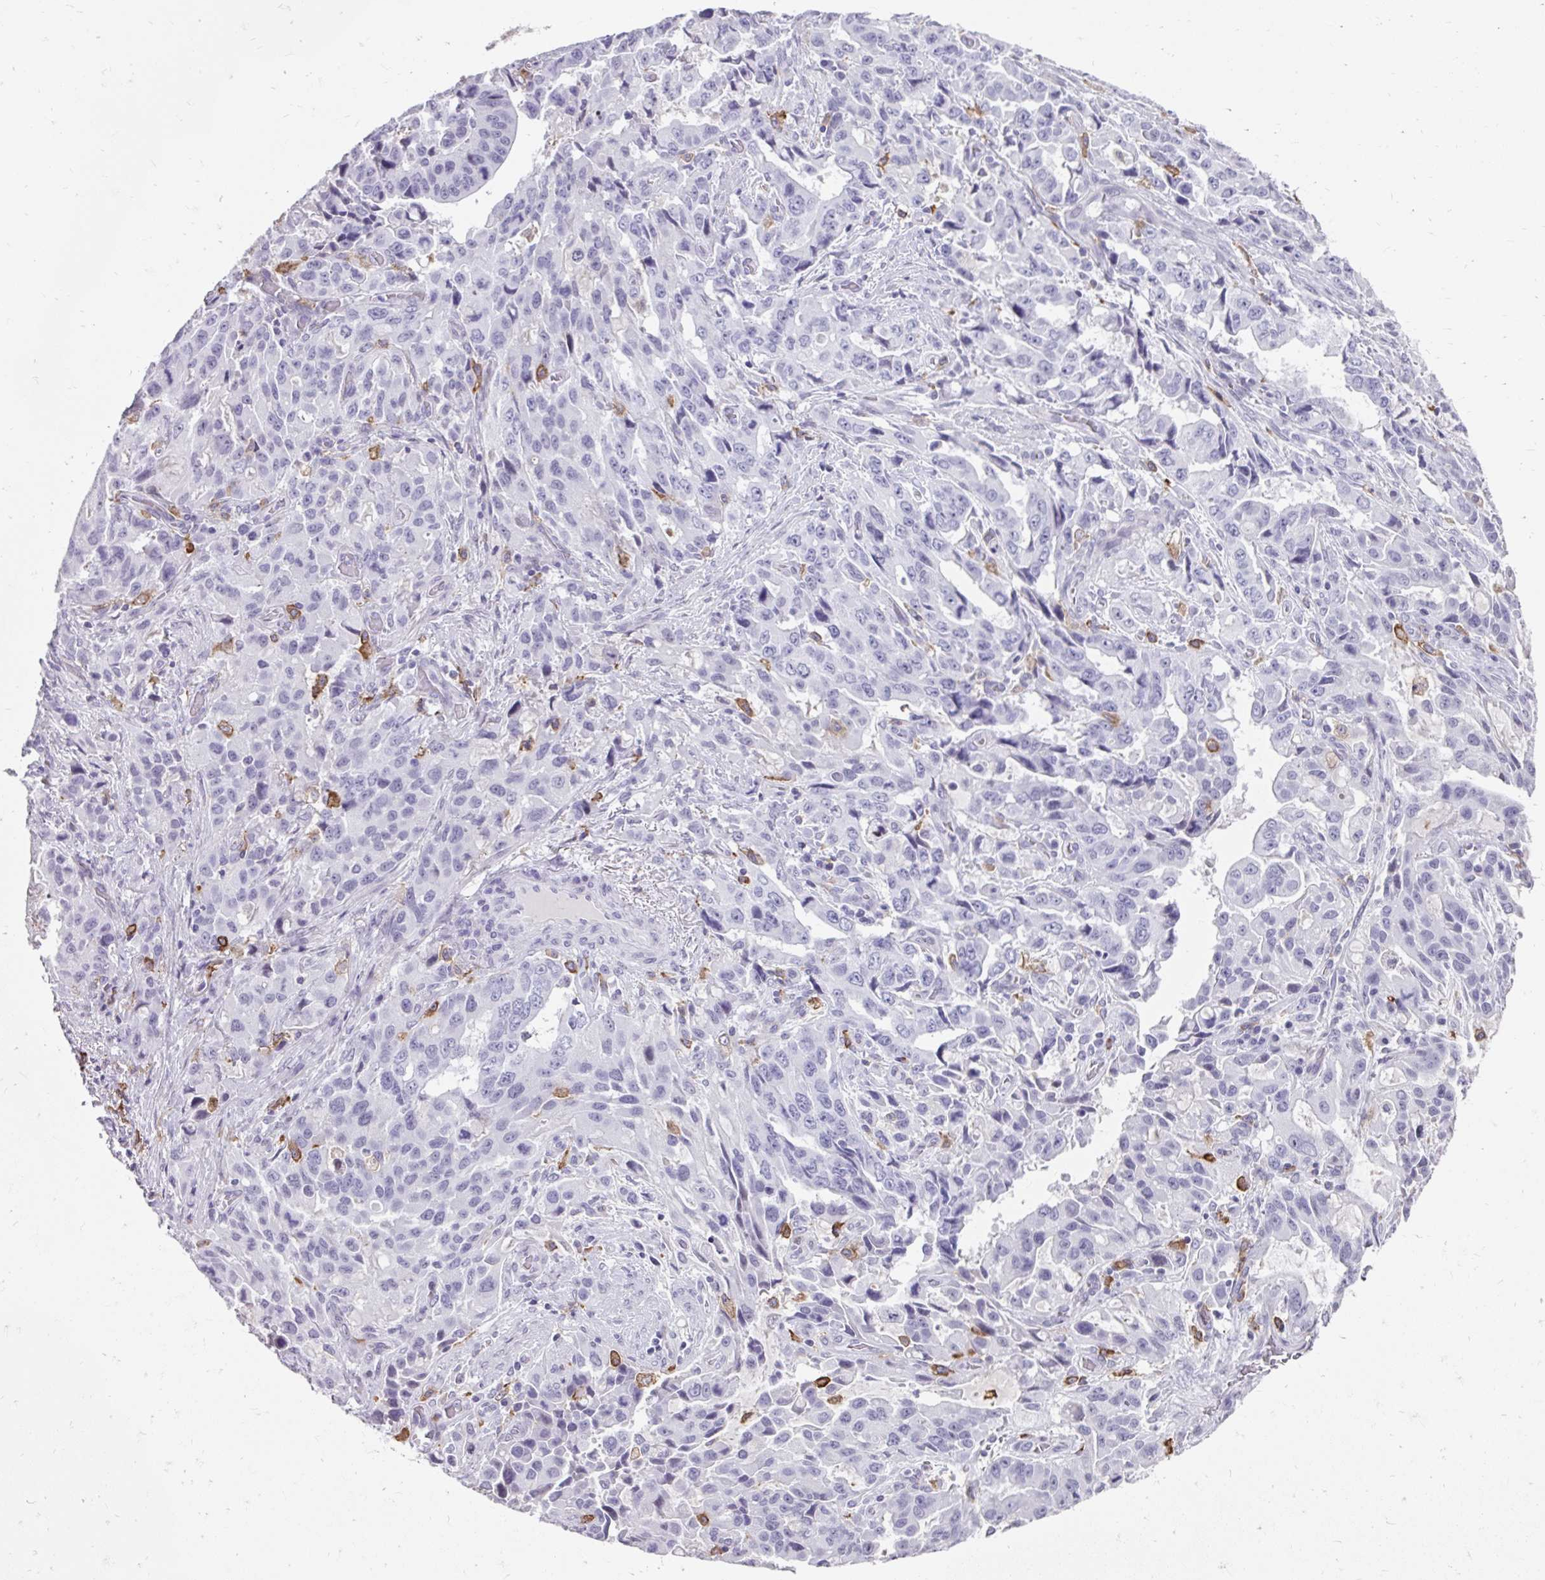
{"staining": {"intensity": "negative", "quantity": "none", "location": "none"}, "tissue": "stomach cancer", "cell_type": "Tumor cells", "image_type": "cancer", "snomed": [{"axis": "morphology", "description": "Adenocarcinoma, NOS"}, {"axis": "topography", "description": "Stomach, upper"}], "caption": "DAB (3,3'-diaminobenzidine) immunohistochemical staining of stomach cancer (adenocarcinoma) shows no significant staining in tumor cells. (Immunohistochemistry, brightfield microscopy, high magnification).", "gene": "CD163", "patient": {"sex": "male", "age": 85}}